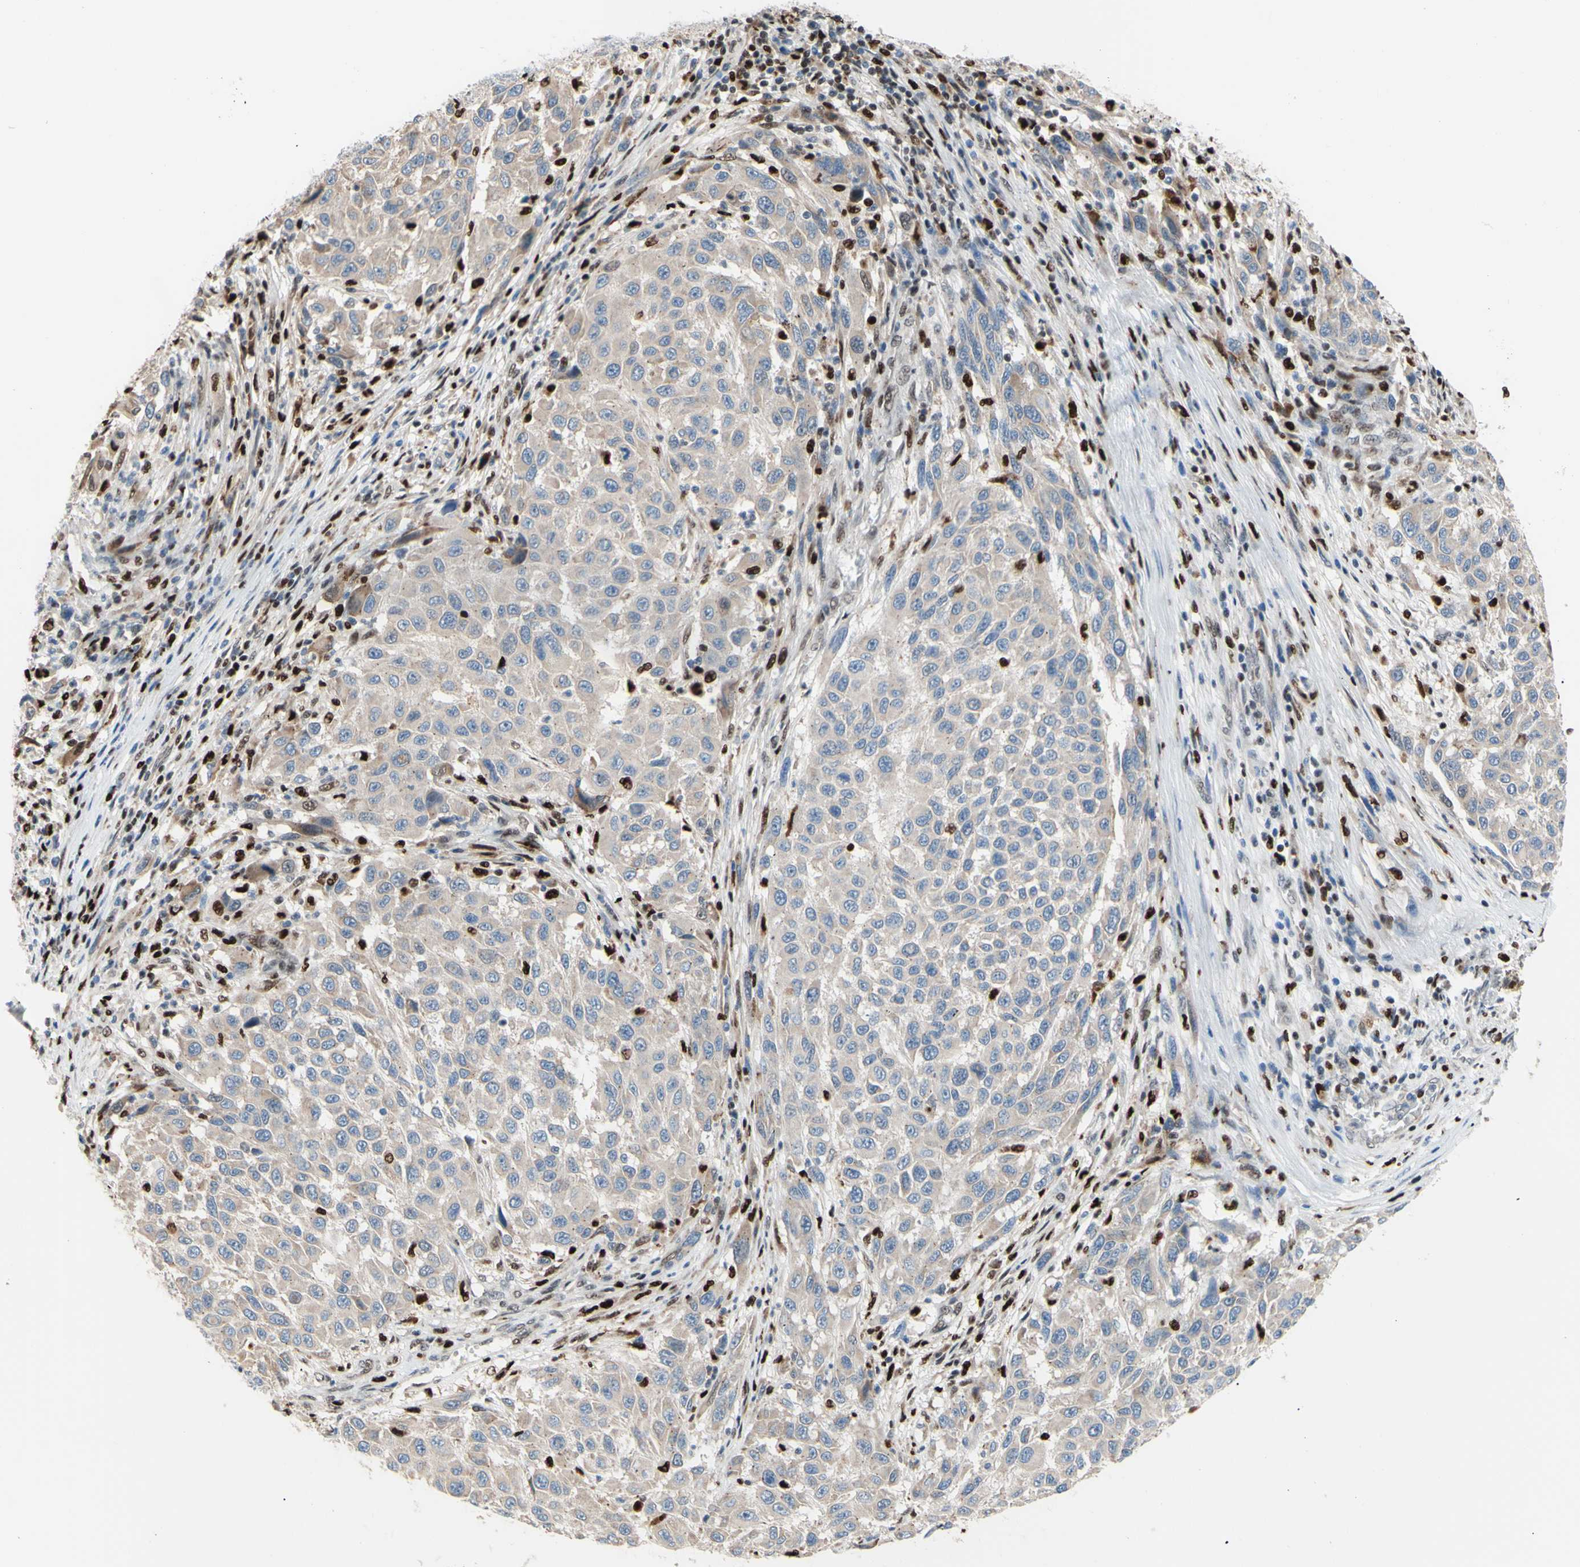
{"staining": {"intensity": "weak", "quantity": ">75%", "location": "cytoplasmic/membranous"}, "tissue": "melanoma", "cell_type": "Tumor cells", "image_type": "cancer", "snomed": [{"axis": "morphology", "description": "Malignant melanoma, Metastatic site"}, {"axis": "topography", "description": "Lymph node"}], "caption": "Human malignant melanoma (metastatic site) stained with a protein marker exhibits weak staining in tumor cells.", "gene": "EED", "patient": {"sex": "male", "age": 61}}